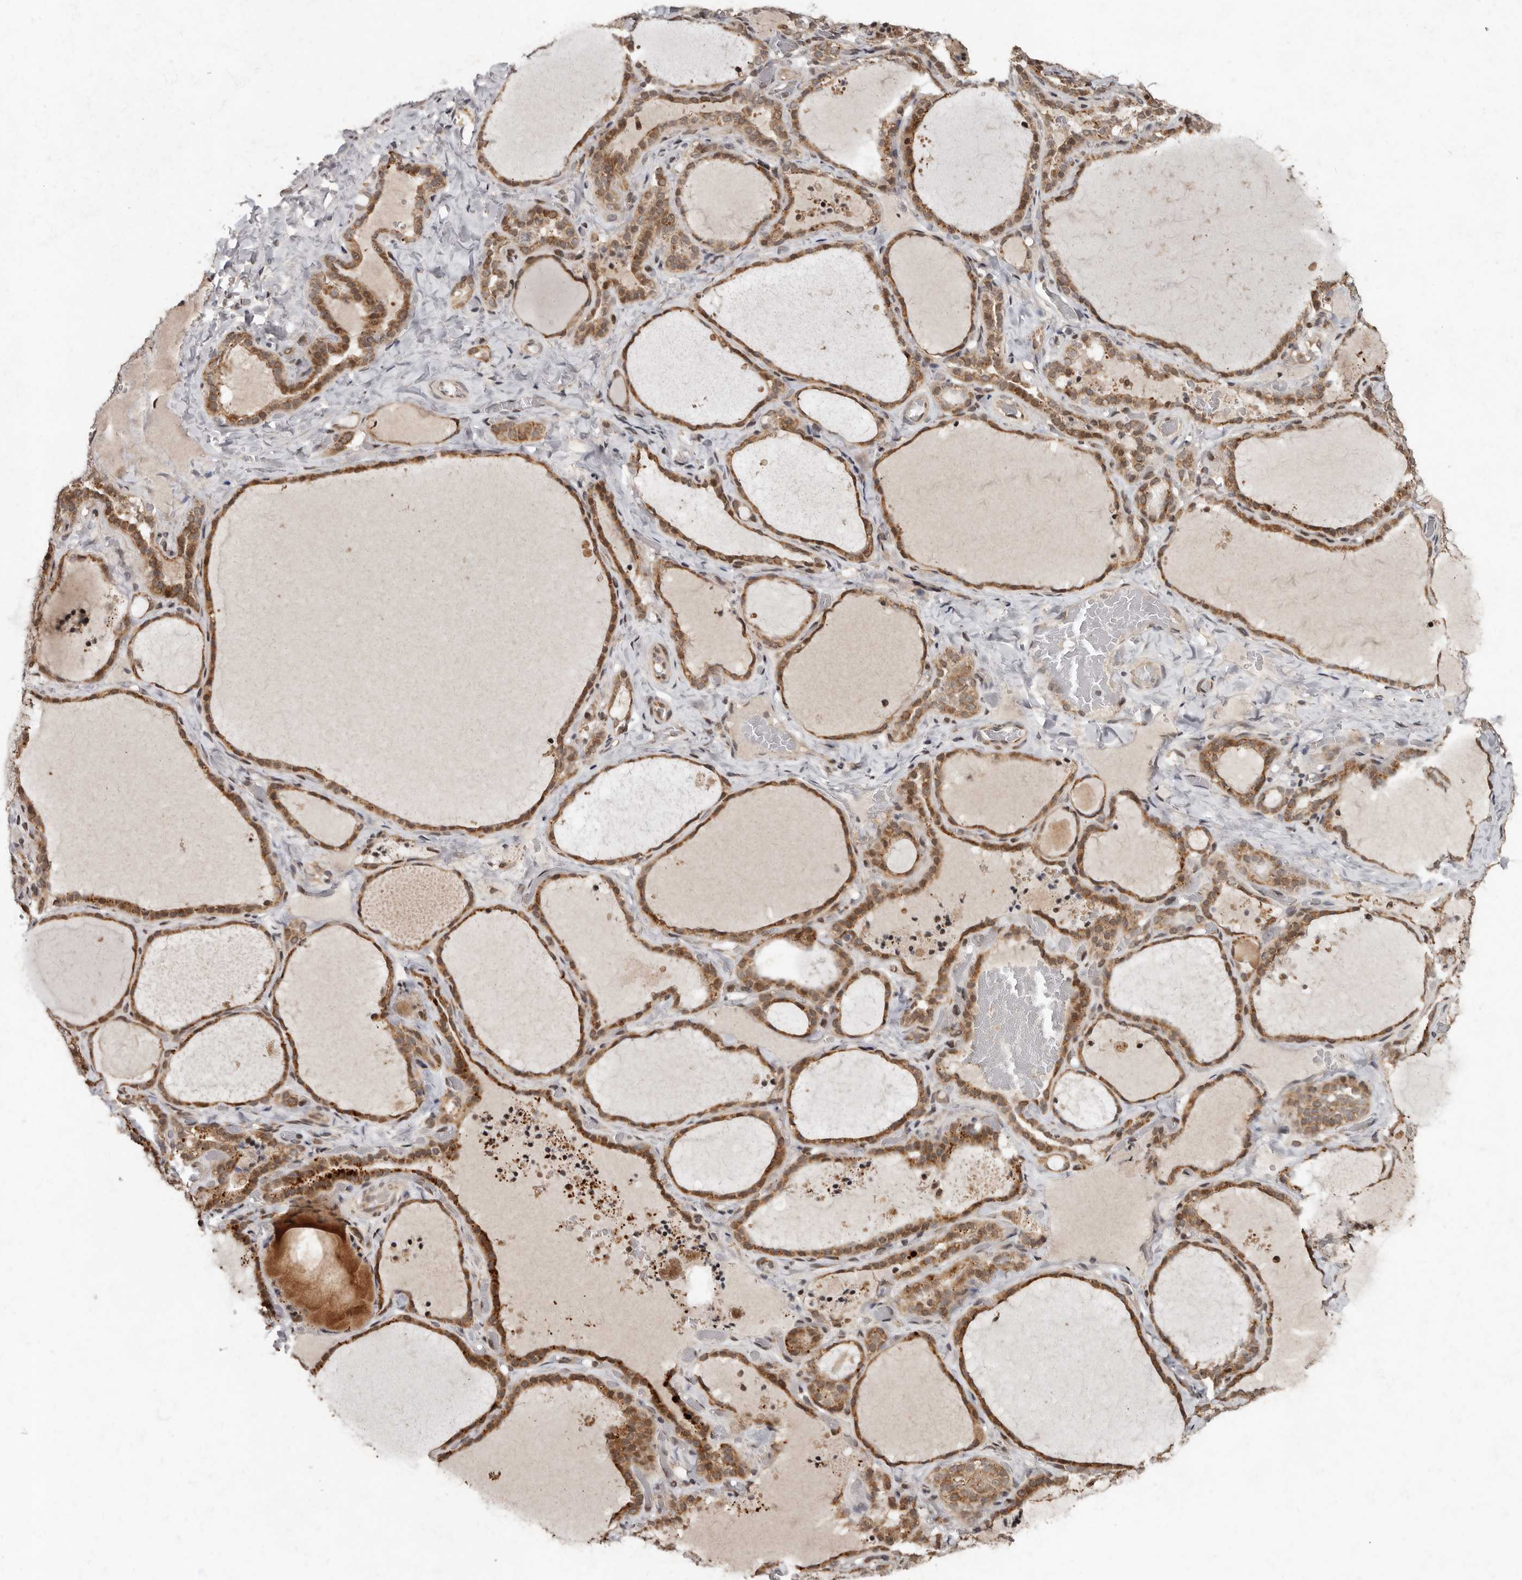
{"staining": {"intensity": "moderate", "quantity": ">75%", "location": "cytoplasmic/membranous,nuclear"}, "tissue": "thyroid gland", "cell_type": "Glandular cells", "image_type": "normal", "snomed": [{"axis": "morphology", "description": "Normal tissue, NOS"}, {"axis": "topography", "description": "Thyroid gland"}], "caption": "Immunohistochemistry (DAB (3,3'-diaminobenzidine)) staining of normal human thyroid gland demonstrates moderate cytoplasmic/membranous,nuclear protein positivity in approximately >75% of glandular cells.", "gene": "LRGUK", "patient": {"sex": "female", "age": 22}}